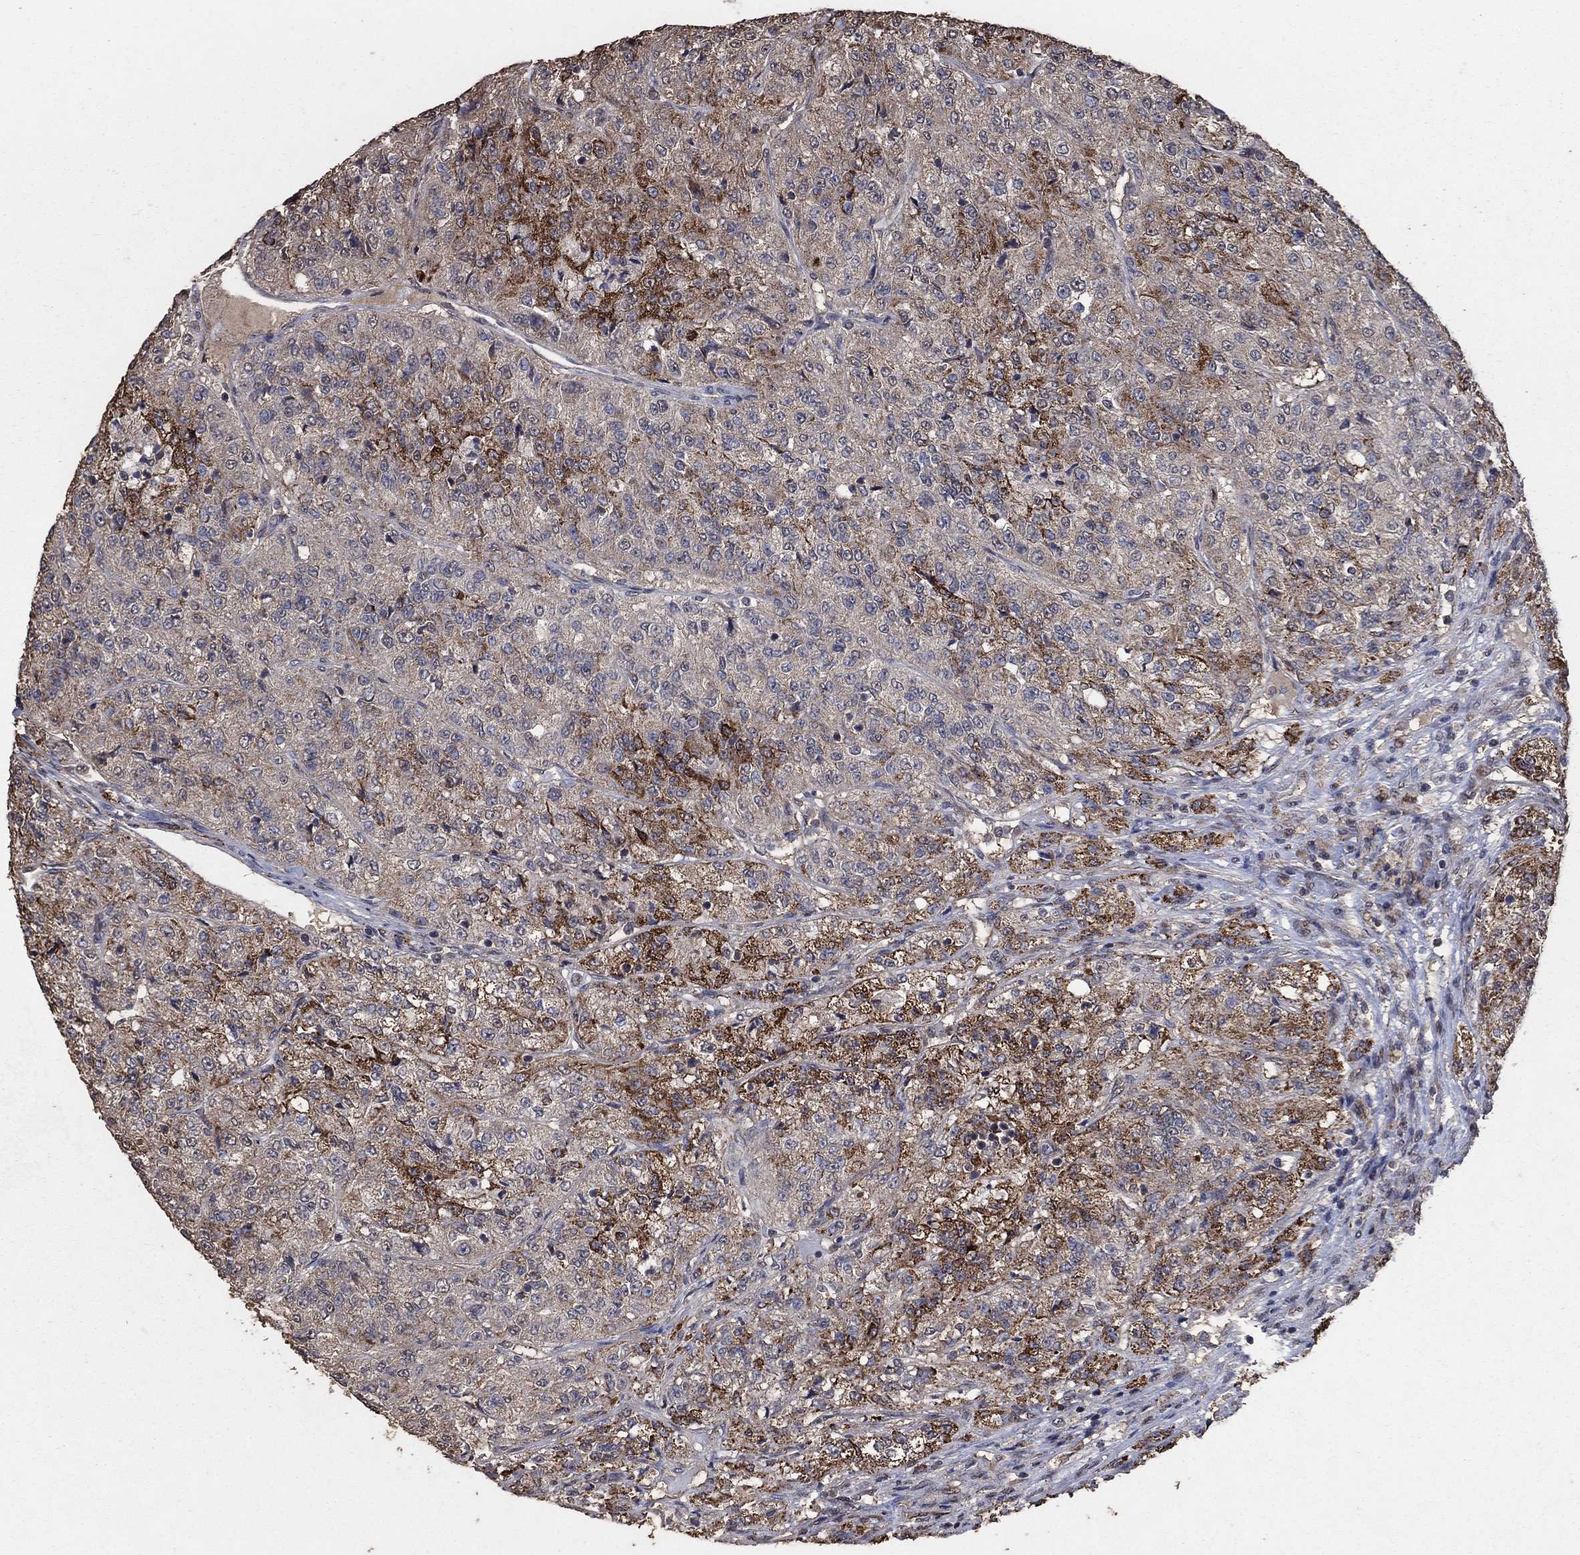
{"staining": {"intensity": "strong", "quantity": "<25%", "location": "cytoplasmic/membranous"}, "tissue": "renal cancer", "cell_type": "Tumor cells", "image_type": "cancer", "snomed": [{"axis": "morphology", "description": "Adenocarcinoma, NOS"}, {"axis": "topography", "description": "Kidney"}], "caption": "DAB immunohistochemical staining of renal cancer (adenocarcinoma) shows strong cytoplasmic/membranous protein positivity in about <25% of tumor cells.", "gene": "MRPS24", "patient": {"sex": "female", "age": 63}}